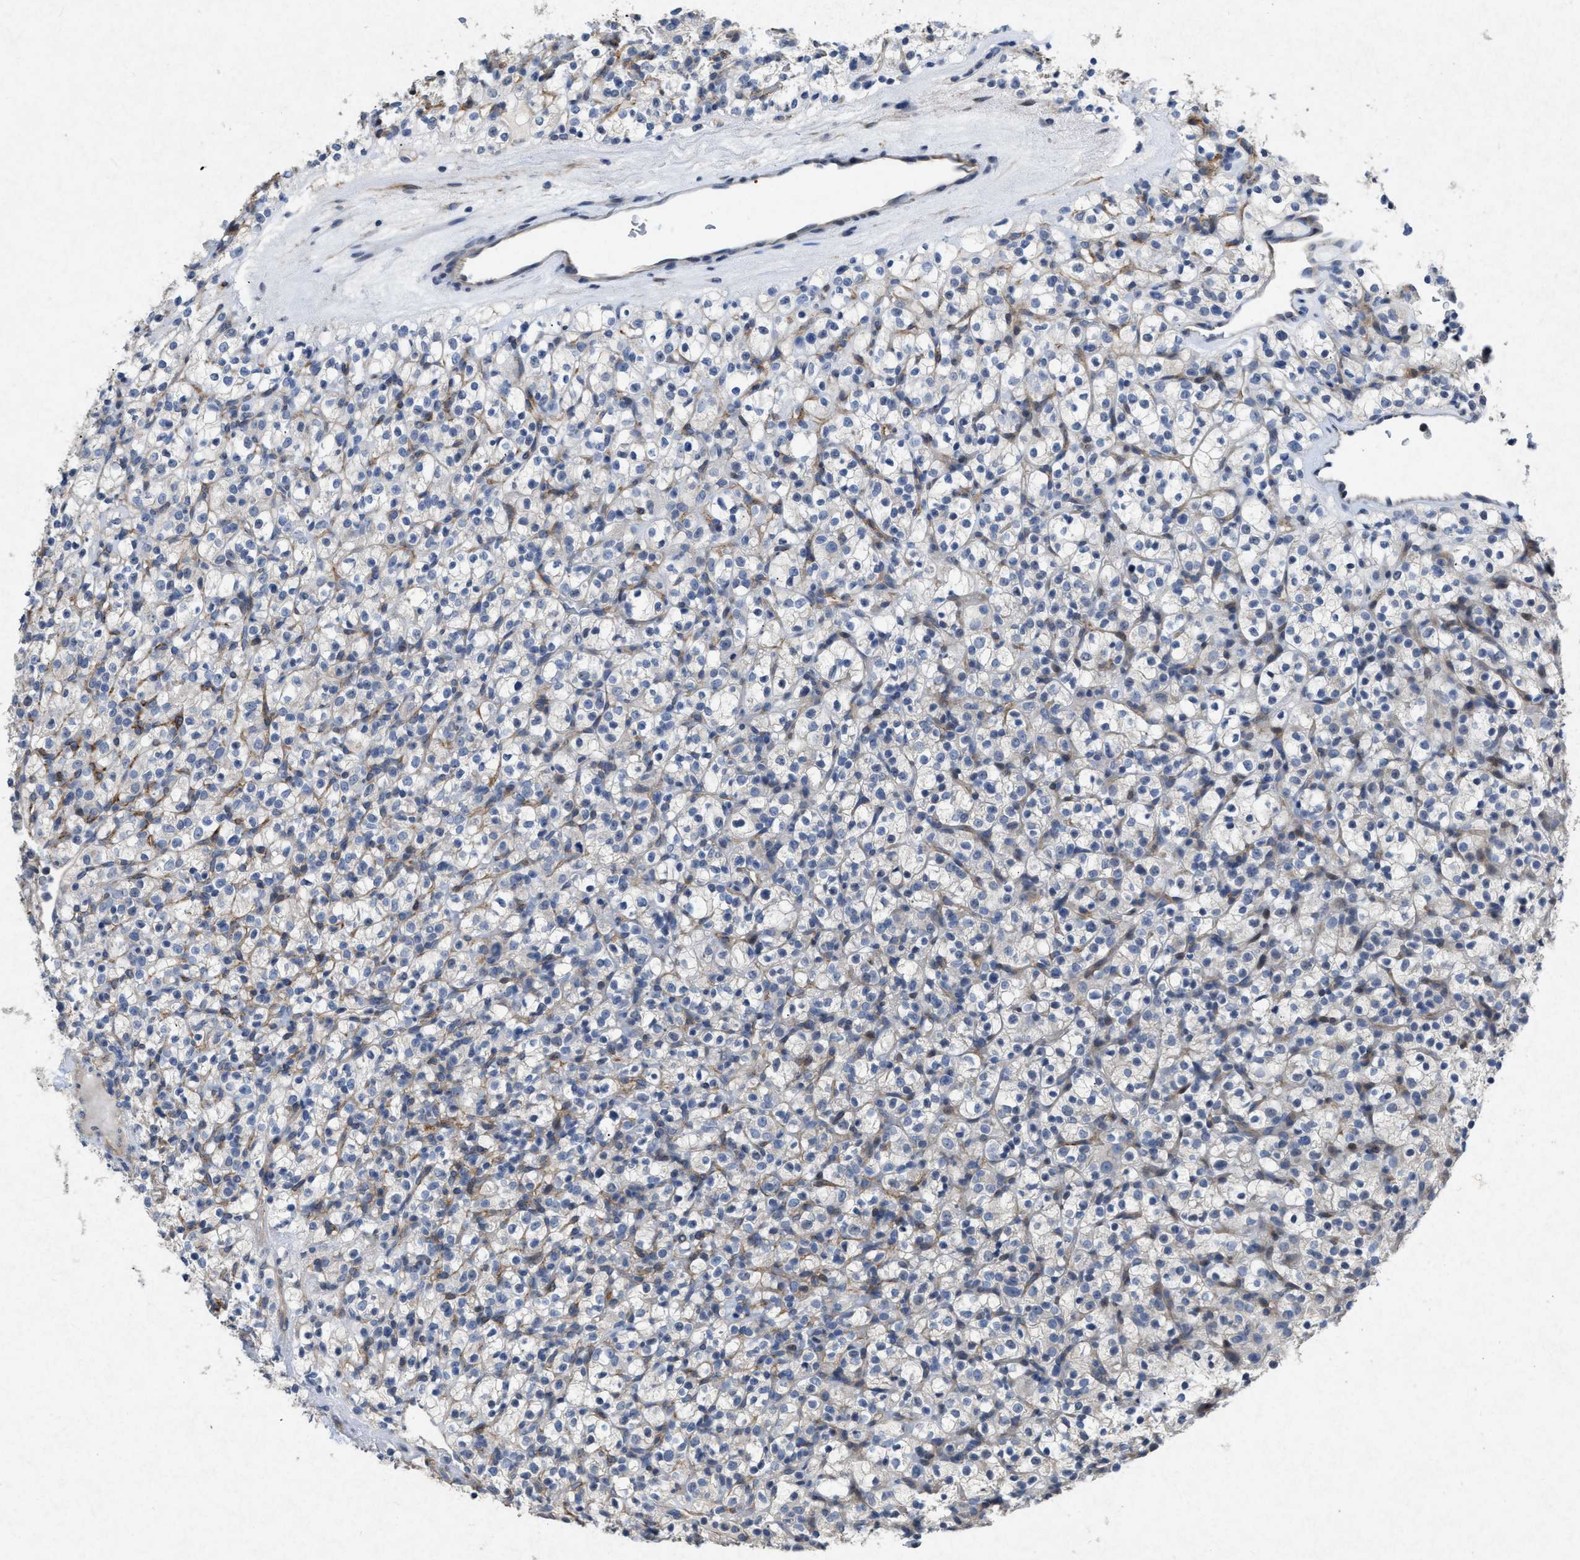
{"staining": {"intensity": "negative", "quantity": "none", "location": "none"}, "tissue": "renal cancer", "cell_type": "Tumor cells", "image_type": "cancer", "snomed": [{"axis": "morphology", "description": "Normal tissue, NOS"}, {"axis": "morphology", "description": "Adenocarcinoma, NOS"}, {"axis": "topography", "description": "Kidney"}], "caption": "Human renal cancer (adenocarcinoma) stained for a protein using IHC demonstrates no positivity in tumor cells.", "gene": "PDGFRA", "patient": {"sex": "female", "age": 72}}